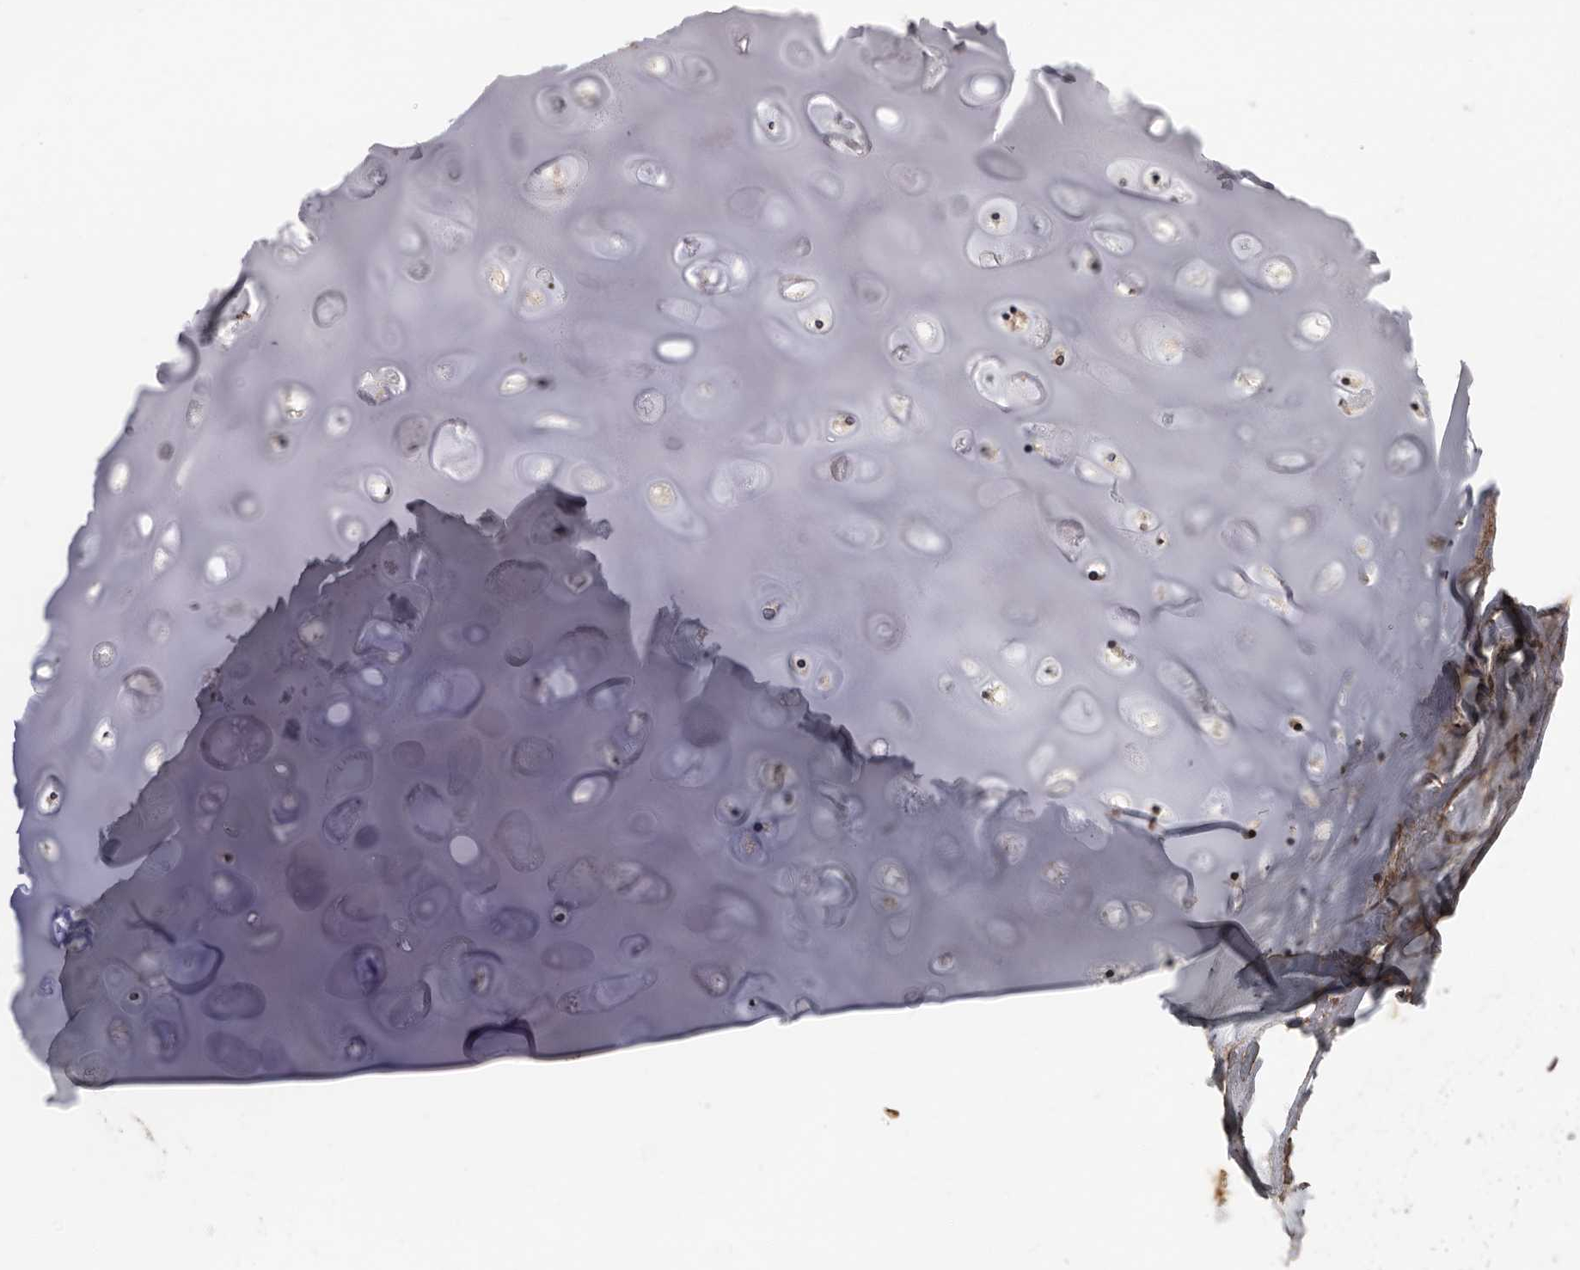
{"staining": {"intensity": "negative", "quantity": "none", "location": "none"}, "tissue": "adipose tissue", "cell_type": "Adipocytes", "image_type": "normal", "snomed": [{"axis": "morphology", "description": "Normal tissue, NOS"}, {"axis": "topography", "description": "Cartilage tissue"}], "caption": "IHC of benign adipose tissue demonstrates no positivity in adipocytes.", "gene": "GSK3A", "patient": {"sex": "female", "age": 63}}